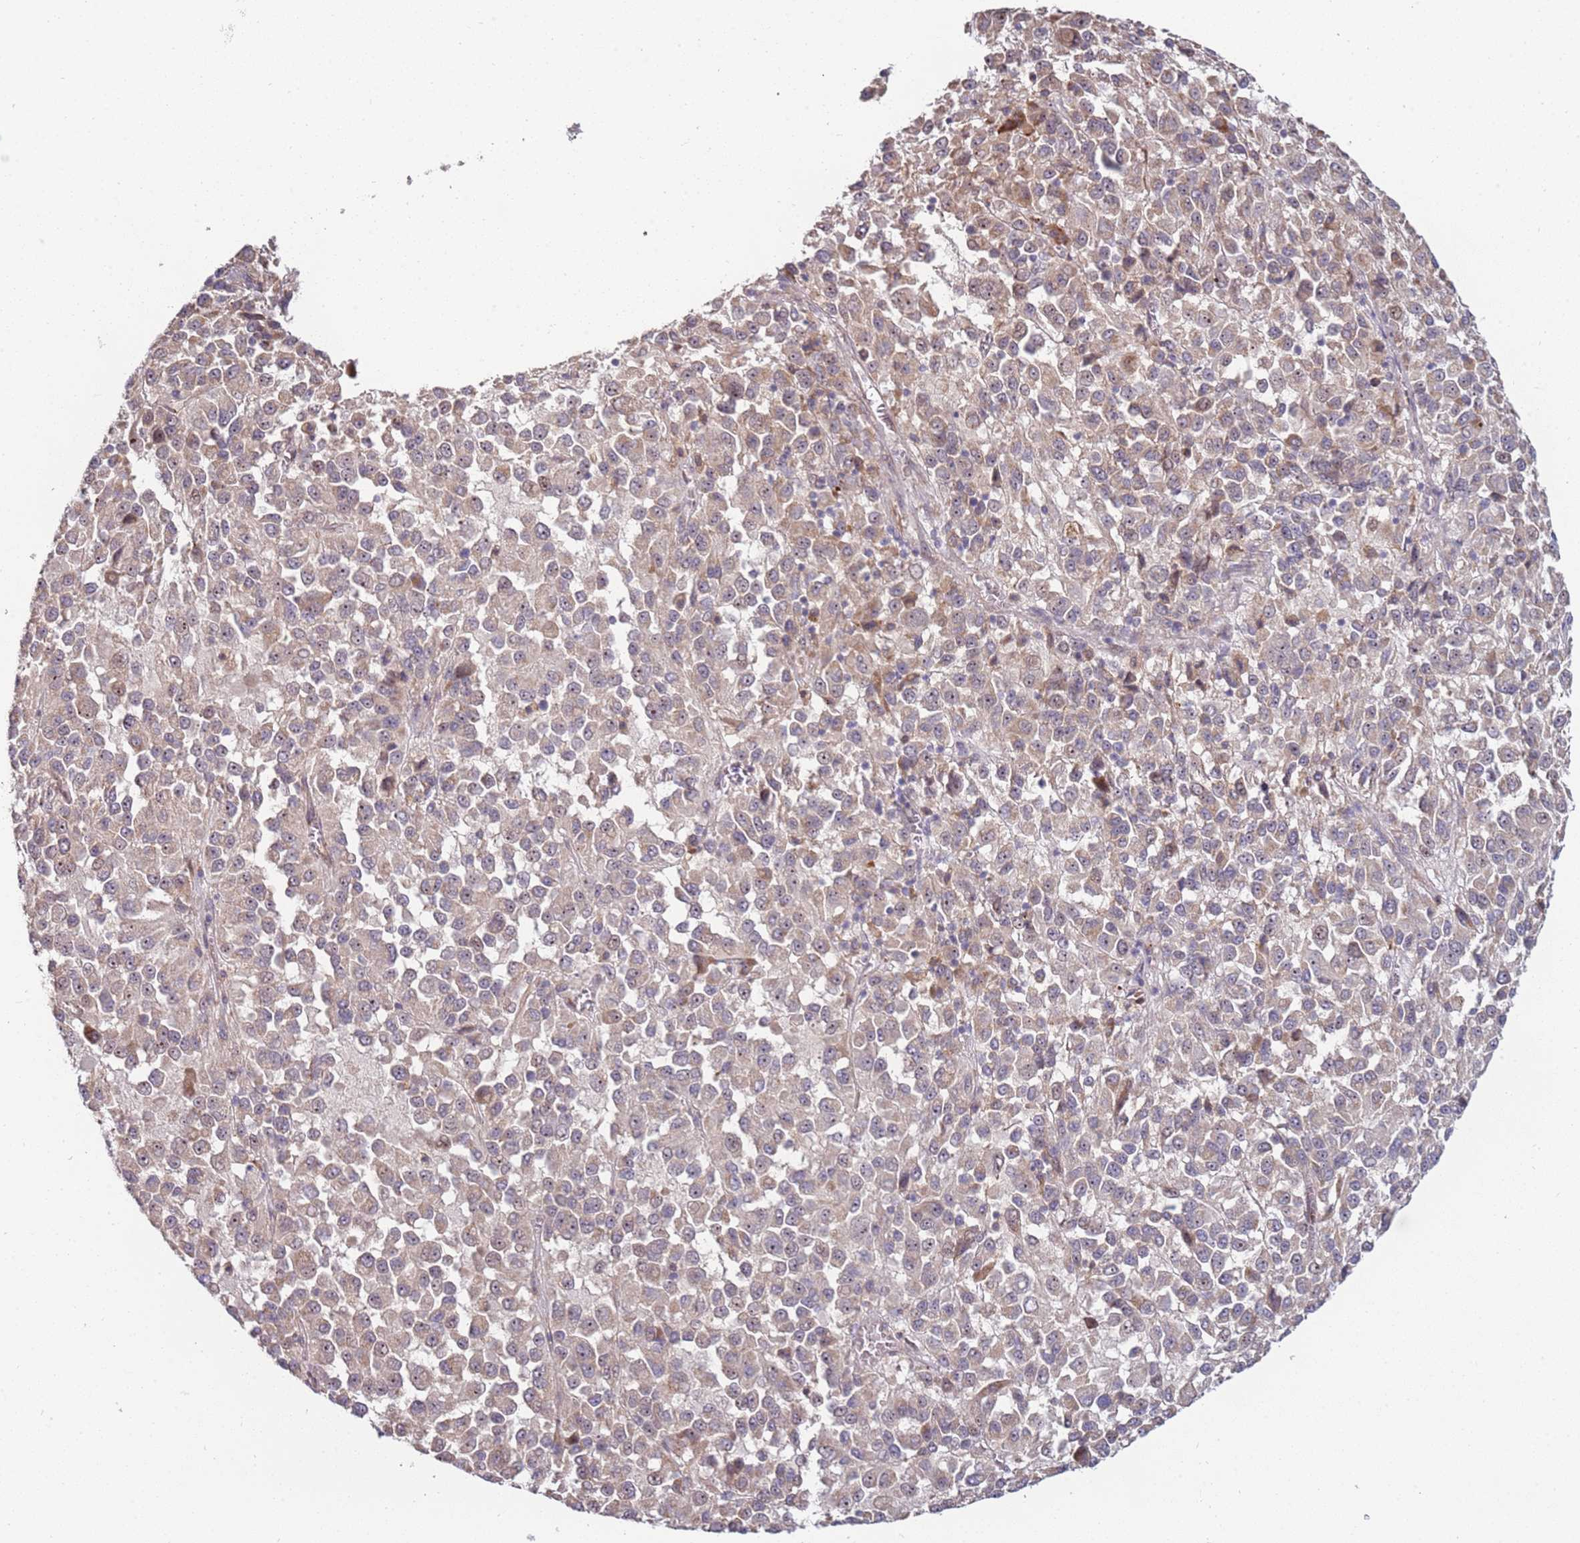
{"staining": {"intensity": "weak", "quantity": "25%-75%", "location": "nuclear"}, "tissue": "melanoma", "cell_type": "Tumor cells", "image_type": "cancer", "snomed": [{"axis": "morphology", "description": "Malignant melanoma, Metastatic site"}, {"axis": "topography", "description": "Lung"}], "caption": "Immunohistochemical staining of malignant melanoma (metastatic site) demonstrates weak nuclear protein expression in approximately 25%-75% of tumor cells.", "gene": "UCMA", "patient": {"sex": "male", "age": 64}}